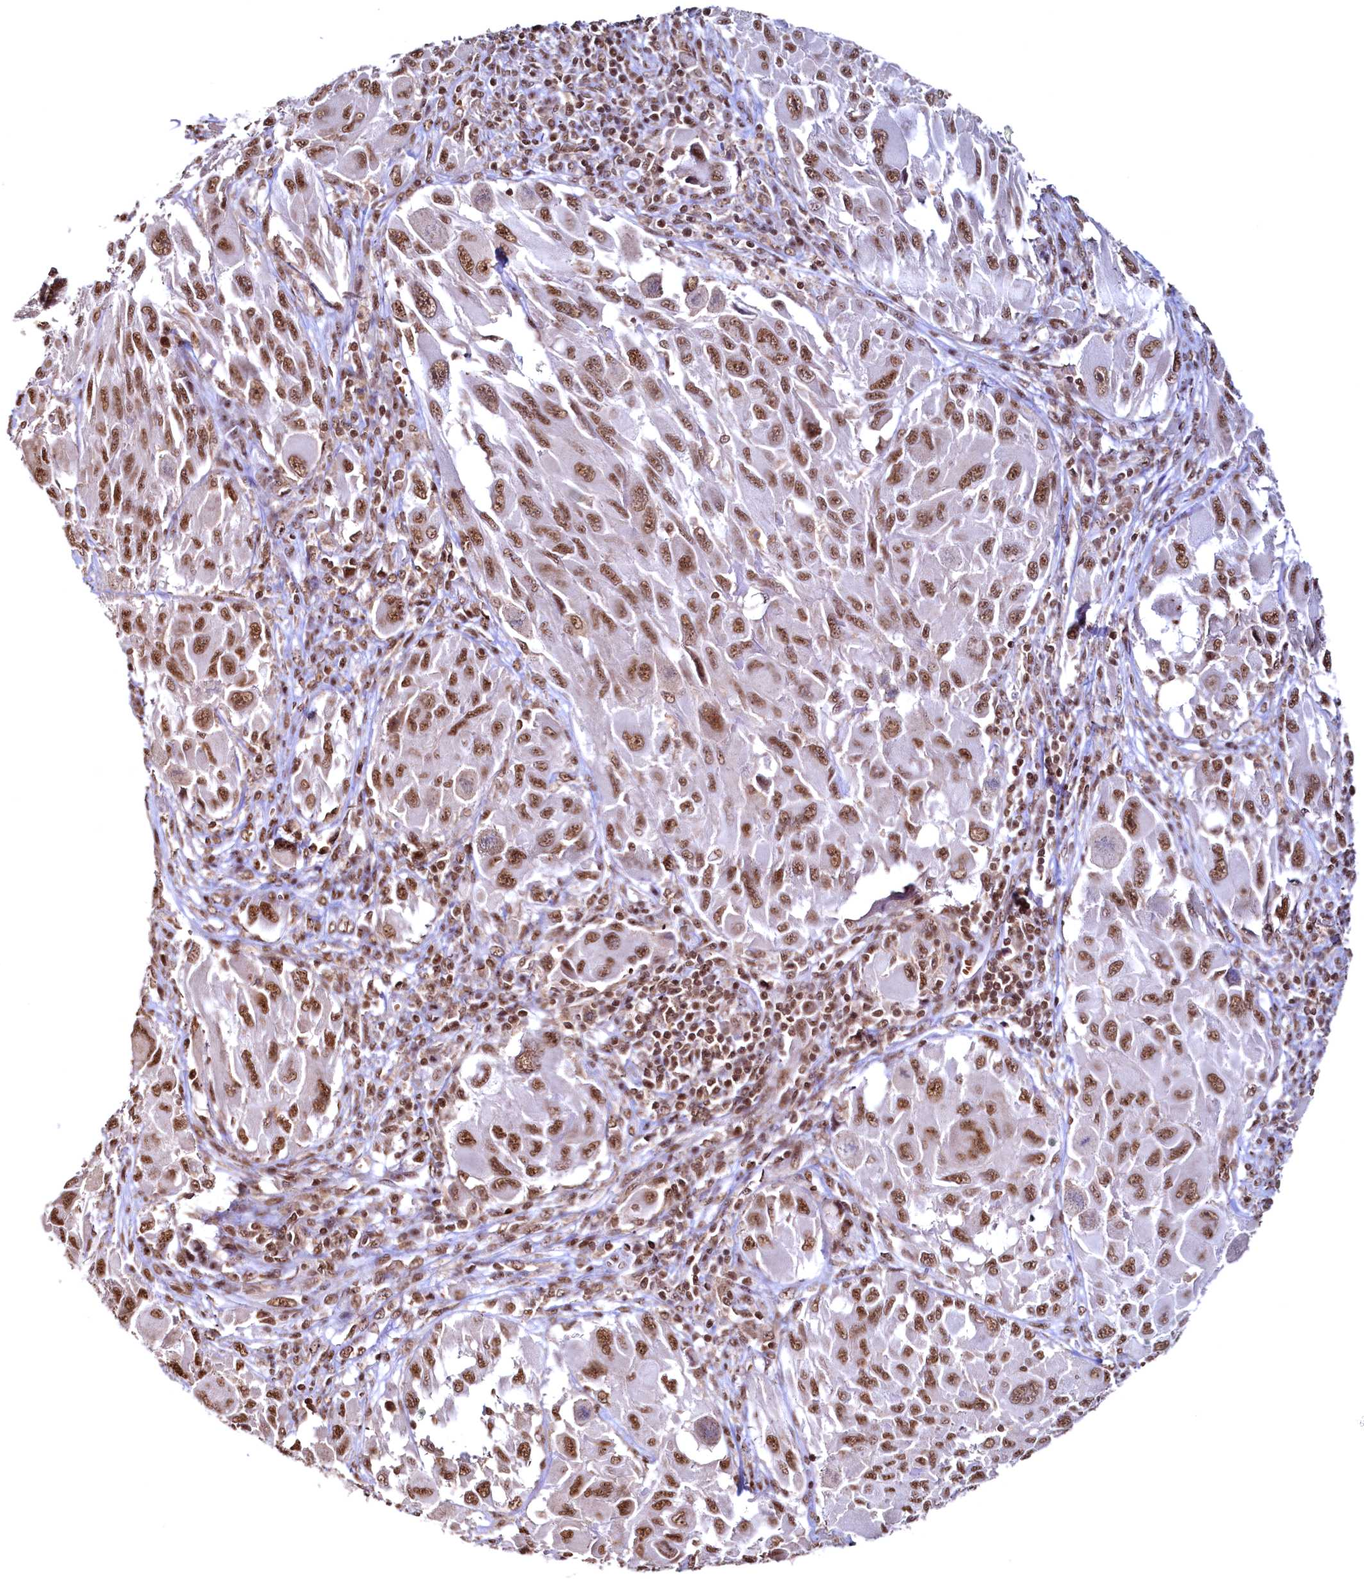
{"staining": {"intensity": "moderate", "quantity": ">75%", "location": "nuclear"}, "tissue": "melanoma", "cell_type": "Tumor cells", "image_type": "cancer", "snomed": [{"axis": "morphology", "description": "Malignant melanoma, NOS"}, {"axis": "topography", "description": "Skin"}], "caption": "Immunohistochemistry (DAB (3,3'-diaminobenzidine)) staining of malignant melanoma displays moderate nuclear protein expression in approximately >75% of tumor cells. The protein of interest is shown in brown color, while the nuclei are stained blue.", "gene": "RSRC2", "patient": {"sex": "female", "age": 91}}